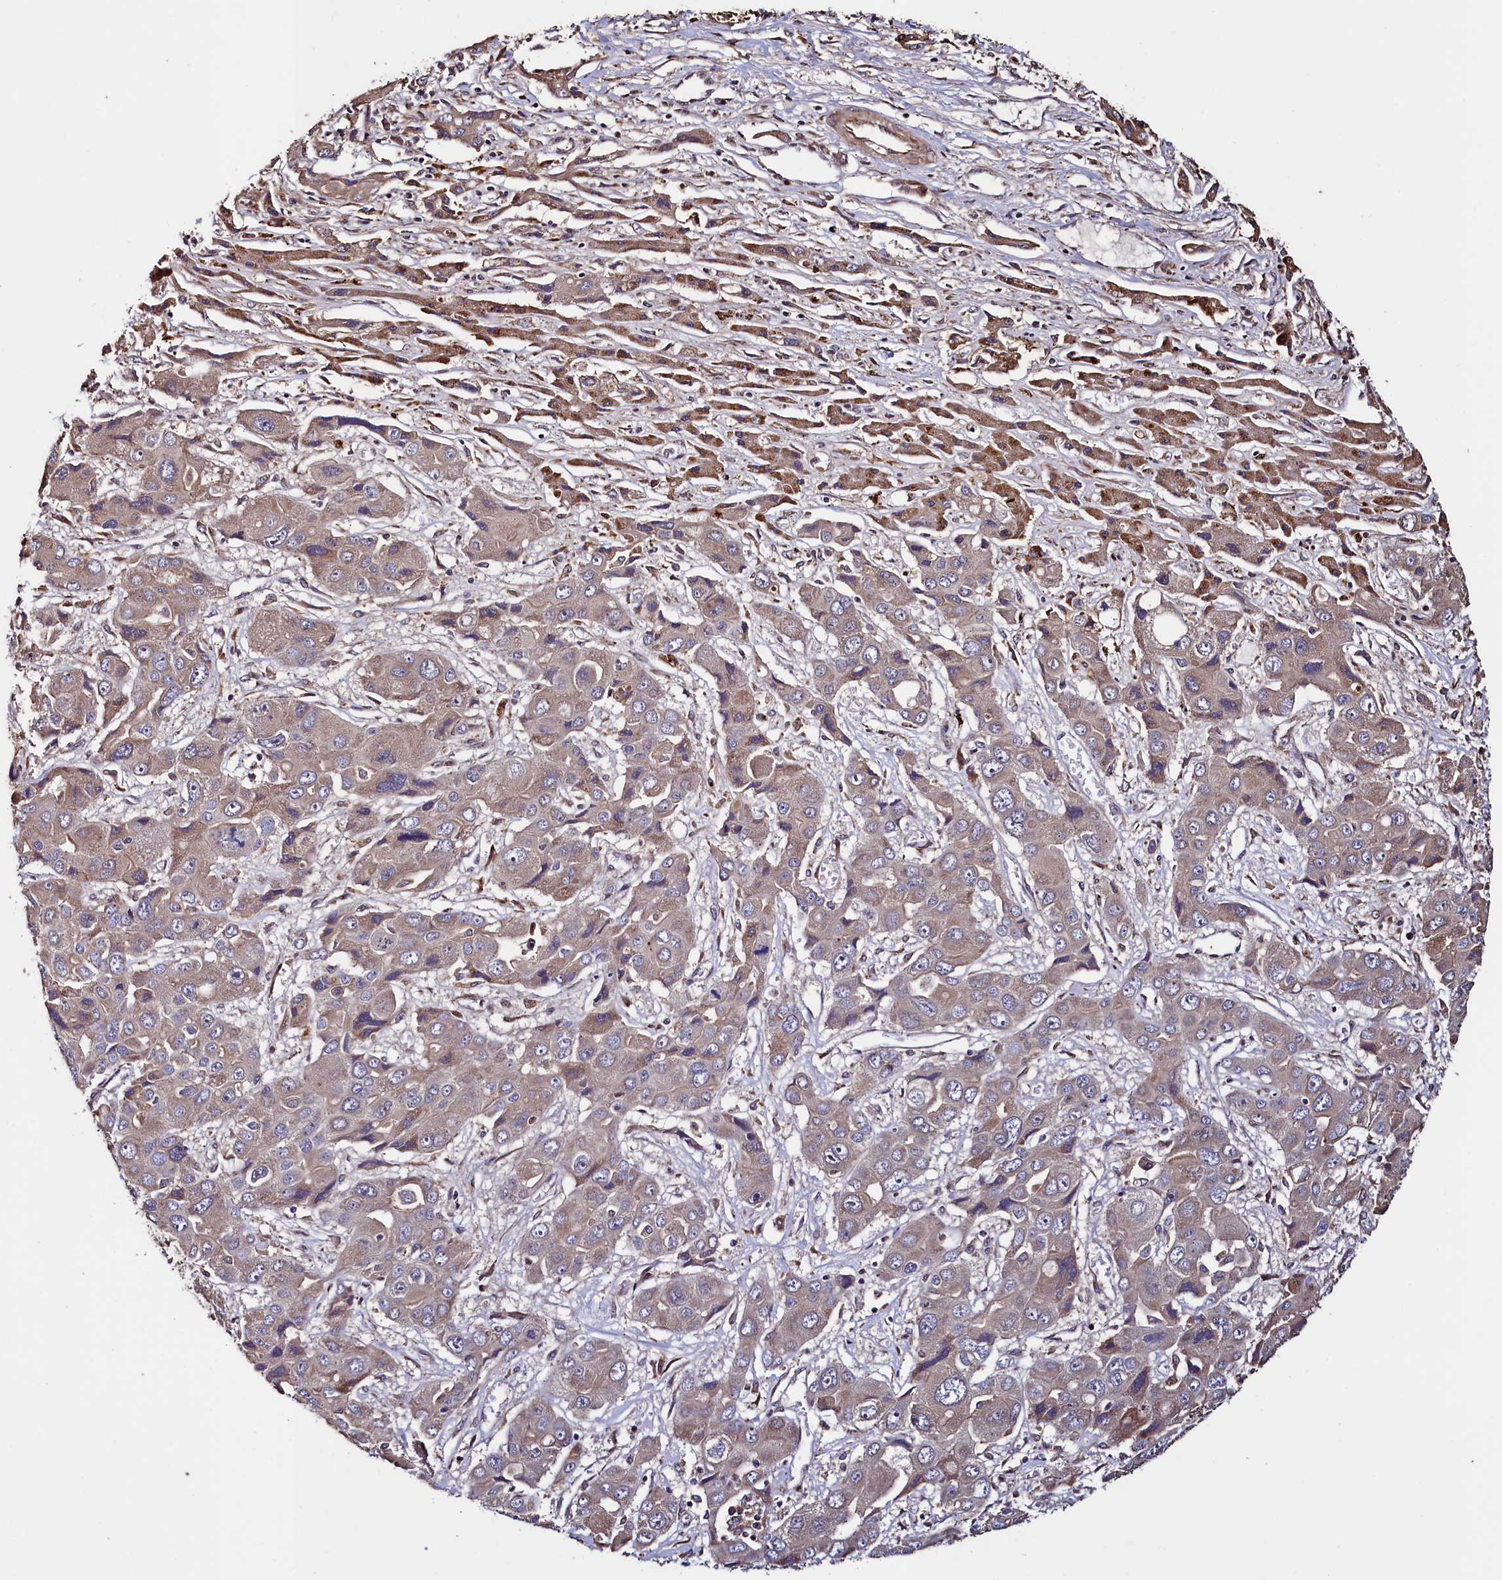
{"staining": {"intensity": "weak", "quantity": "<25%", "location": "cytoplasmic/membranous"}, "tissue": "liver cancer", "cell_type": "Tumor cells", "image_type": "cancer", "snomed": [{"axis": "morphology", "description": "Cholangiocarcinoma"}, {"axis": "topography", "description": "Liver"}], "caption": "DAB (3,3'-diaminobenzidine) immunohistochemical staining of liver cancer (cholangiocarcinoma) exhibits no significant positivity in tumor cells.", "gene": "RBFA", "patient": {"sex": "male", "age": 67}}